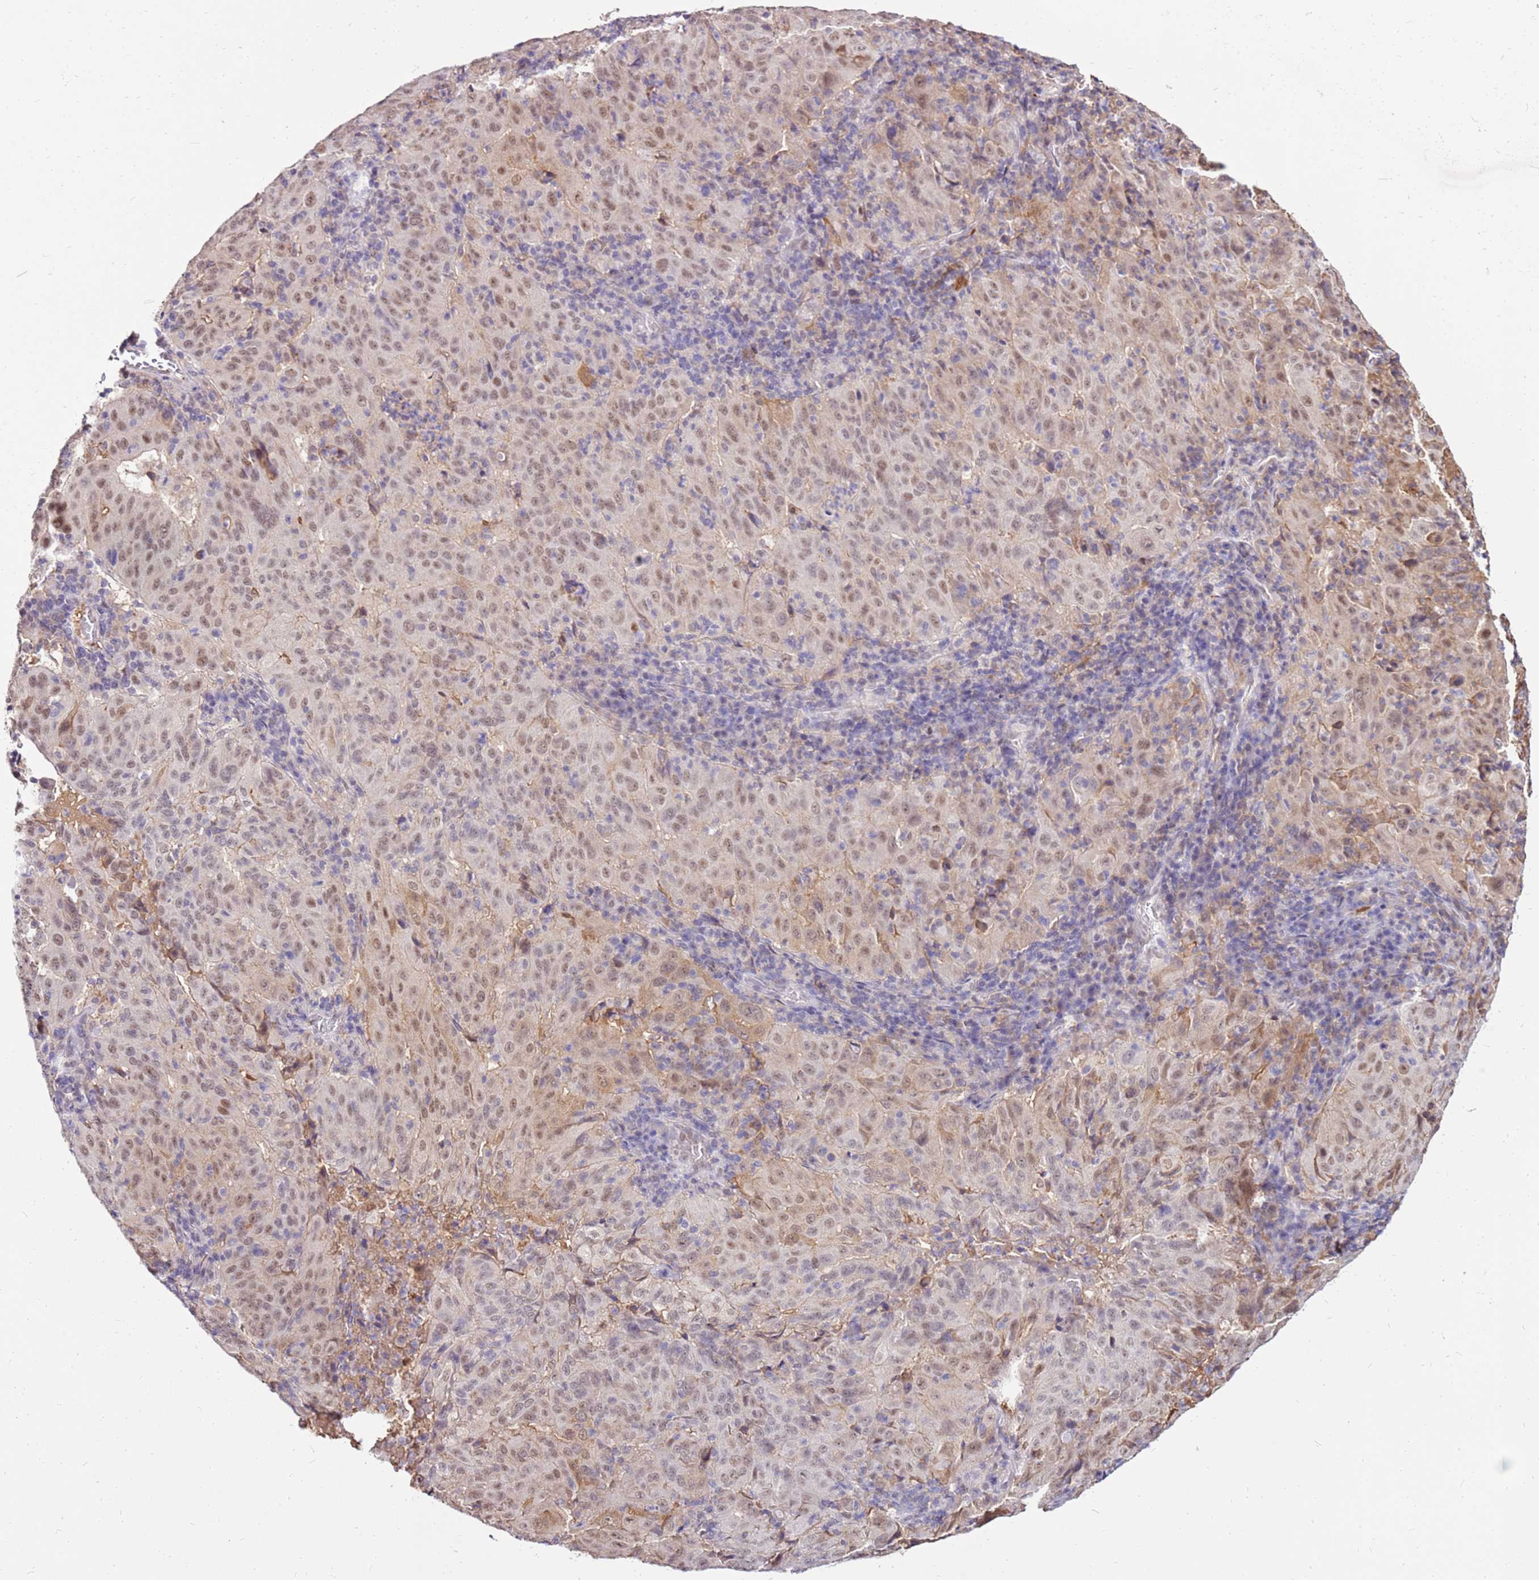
{"staining": {"intensity": "moderate", "quantity": "25%-75%", "location": "nuclear"}, "tissue": "pancreatic cancer", "cell_type": "Tumor cells", "image_type": "cancer", "snomed": [{"axis": "morphology", "description": "Adenocarcinoma, NOS"}, {"axis": "topography", "description": "Pancreas"}], "caption": "Moderate nuclear staining is appreciated in approximately 25%-75% of tumor cells in adenocarcinoma (pancreatic). The protein is shown in brown color, while the nuclei are stained blue.", "gene": "ALDH1A3", "patient": {"sex": "male", "age": 63}}